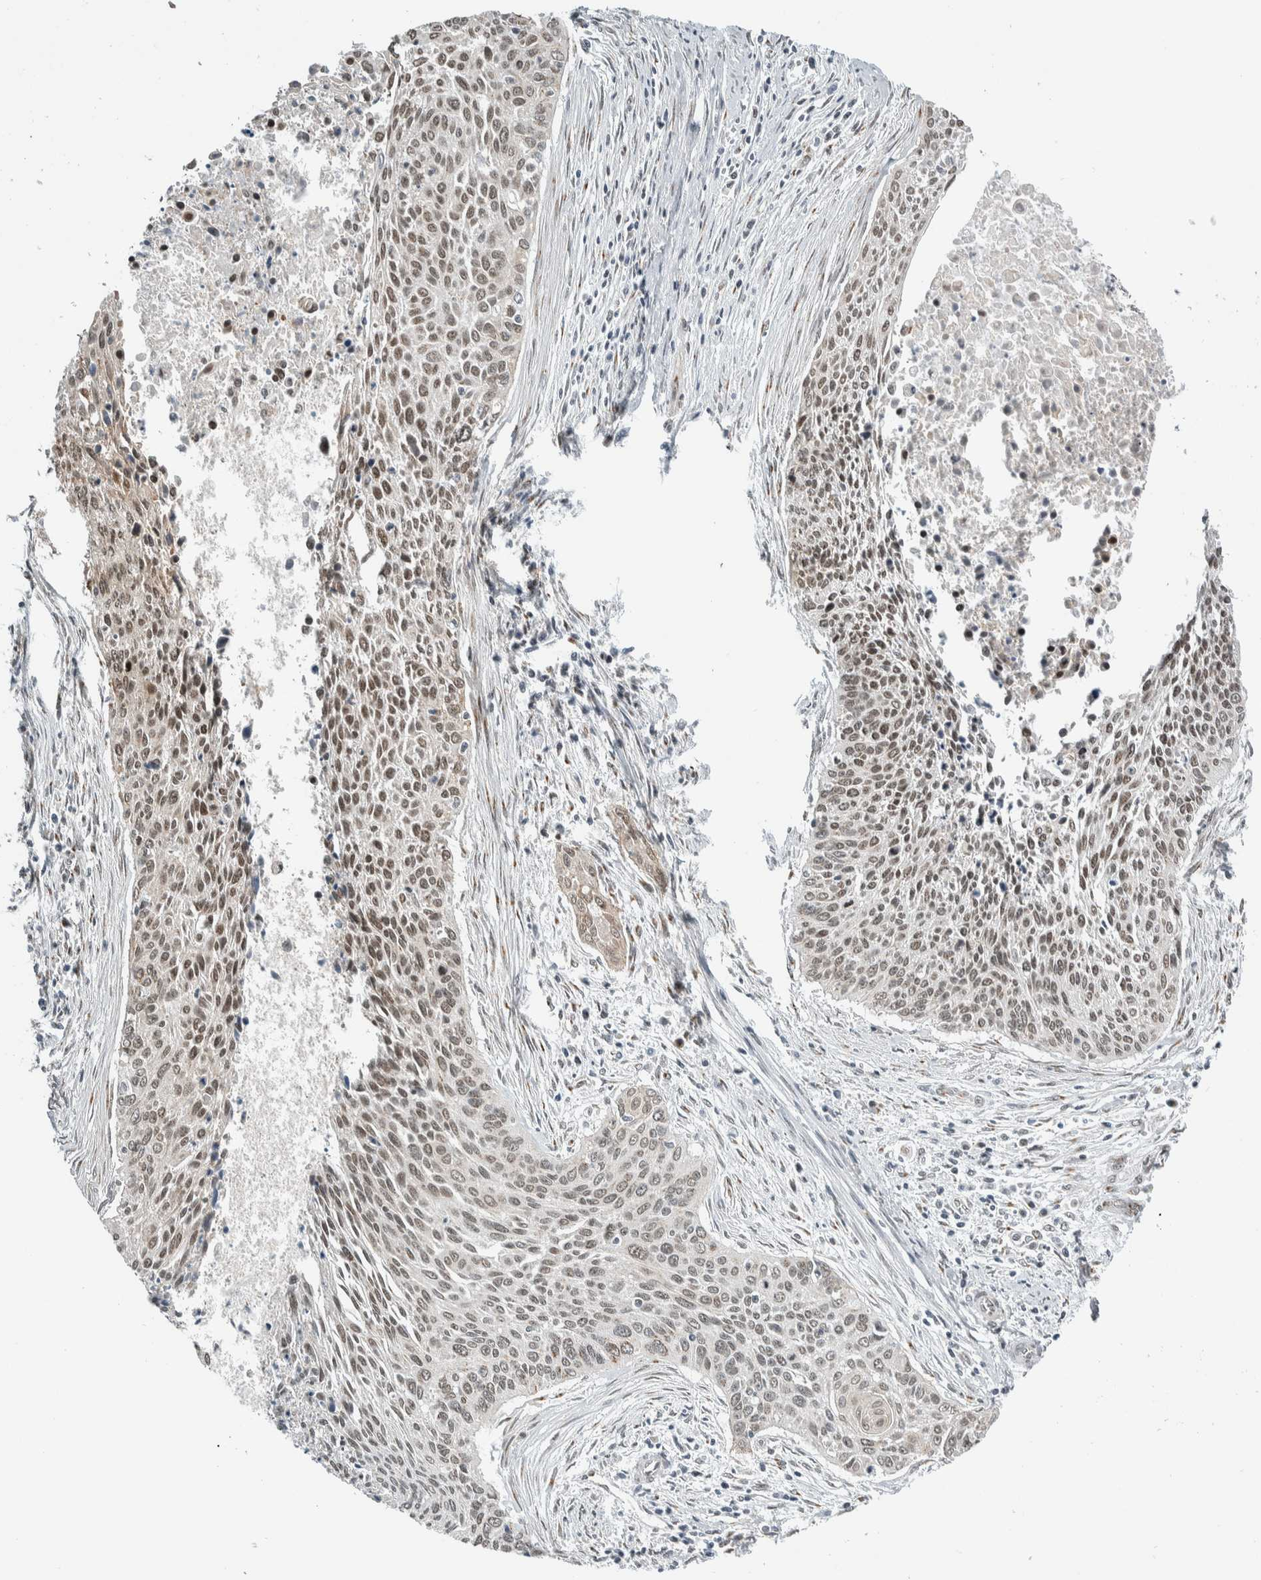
{"staining": {"intensity": "weak", "quantity": "25%-75%", "location": "cytoplasmic/membranous,nuclear"}, "tissue": "cervical cancer", "cell_type": "Tumor cells", "image_type": "cancer", "snomed": [{"axis": "morphology", "description": "Squamous cell carcinoma, NOS"}, {"axis": "topography", "description": "Cervix"}], "caption": "Immunohistochemical staining of human cervical cancer shows weak cytoplasmic/membranous and nuclear protein expression in about 25%-75% of tumor cells.", "gene": "ZMYND8", "patient": {"sex": "female", "age": 55}}